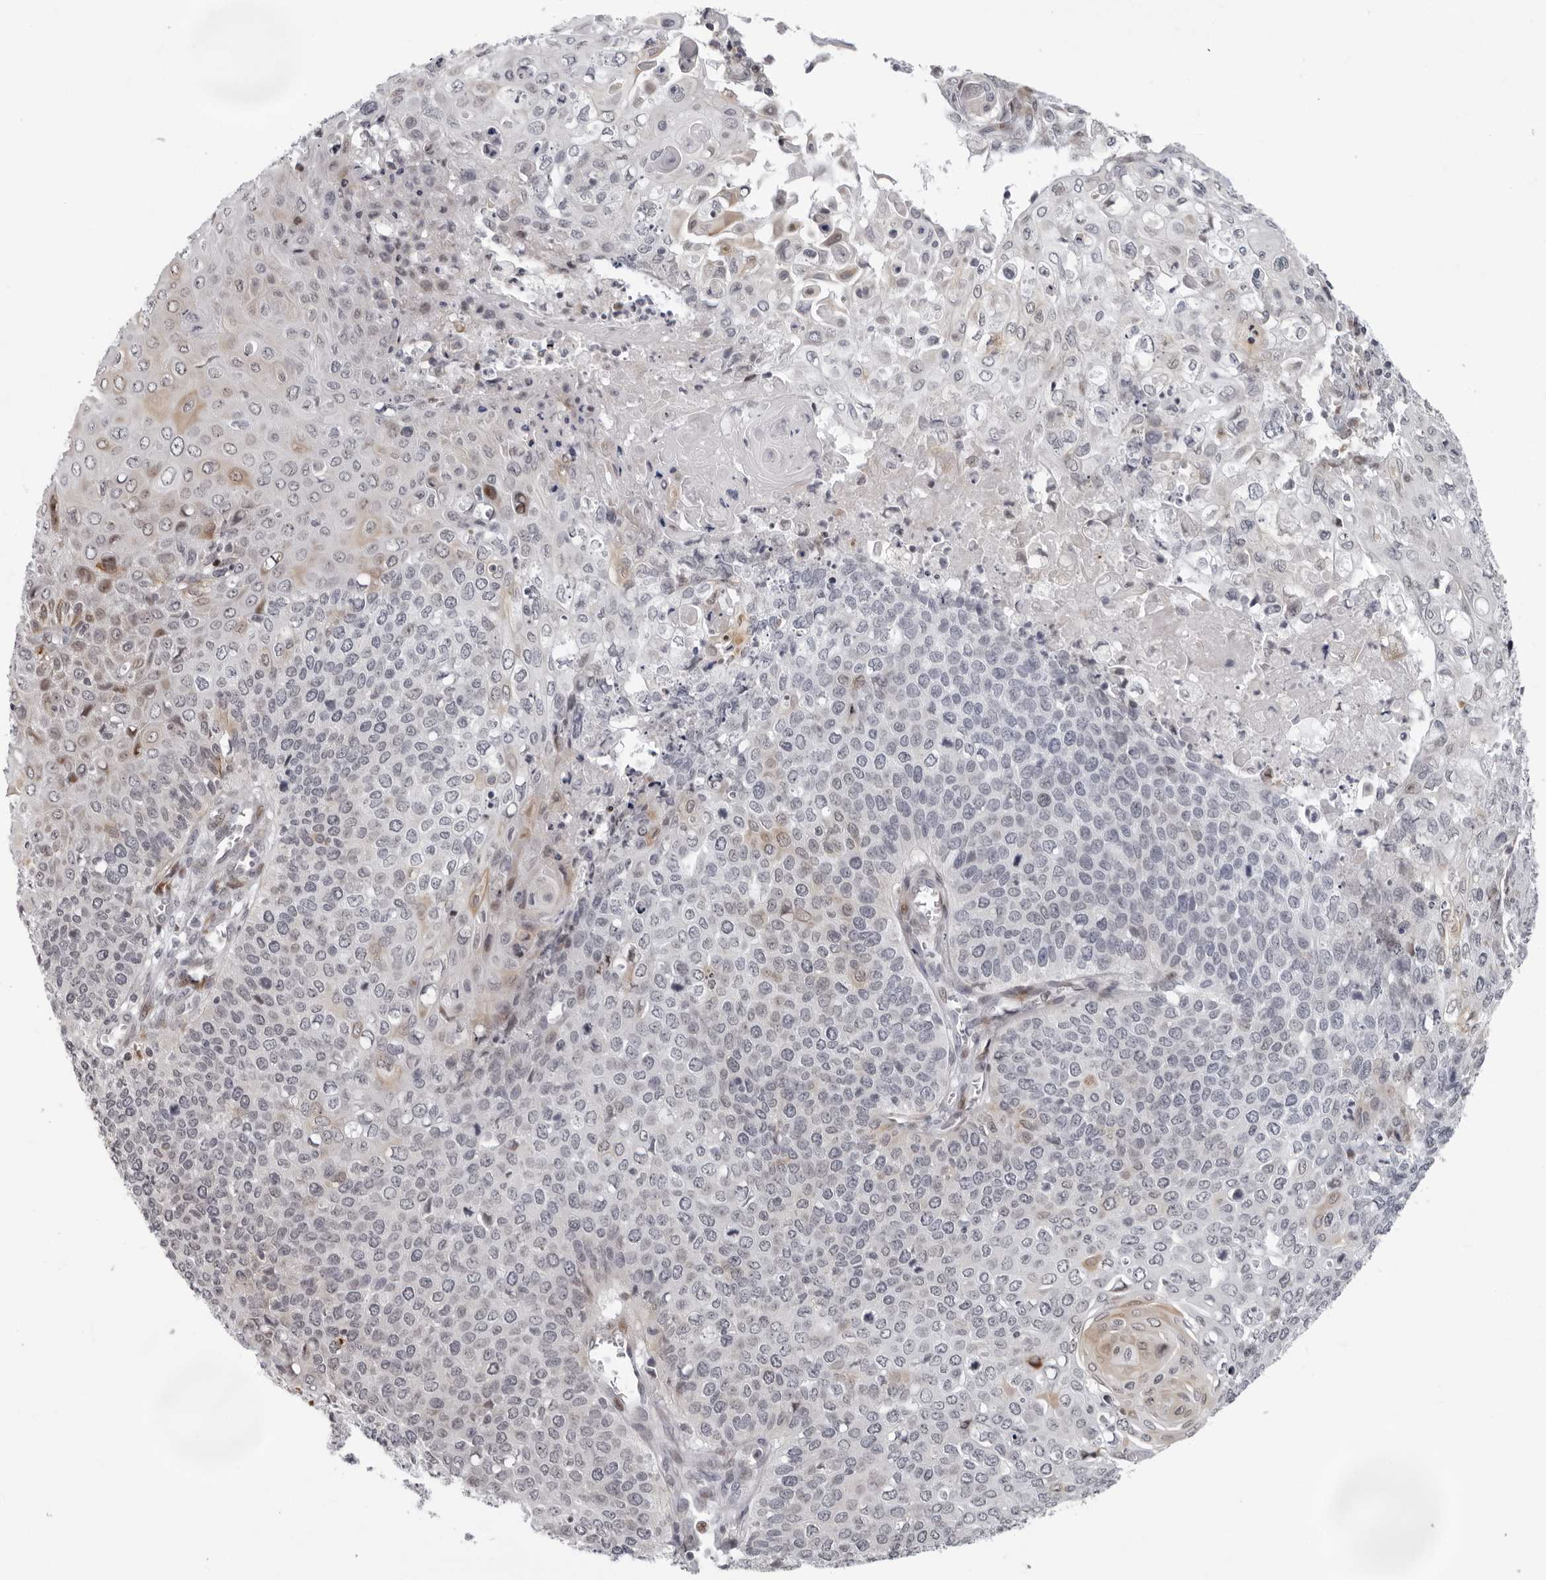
{"staining": {"intensity": "weak", "quantity": "<25%", "location": "cytoplasmic/membranous"}, "tissue": "cervical cancer", "cell_type": "Tumor cells", "image_type": "cancer", "snomed": [{"axis": "morphology", "description": "Squamous cell carcinoma, NOS"}, {"axis": "topography", "description": "Cervix"}], "caption": "DAB immunohistochemical staining of human cervical cancer (squamous cell carcinoma) exhibits no significant expression in tumor cells.", "gene": "PIP4K2C", "patient": {"sex": "female", "age": 39}}